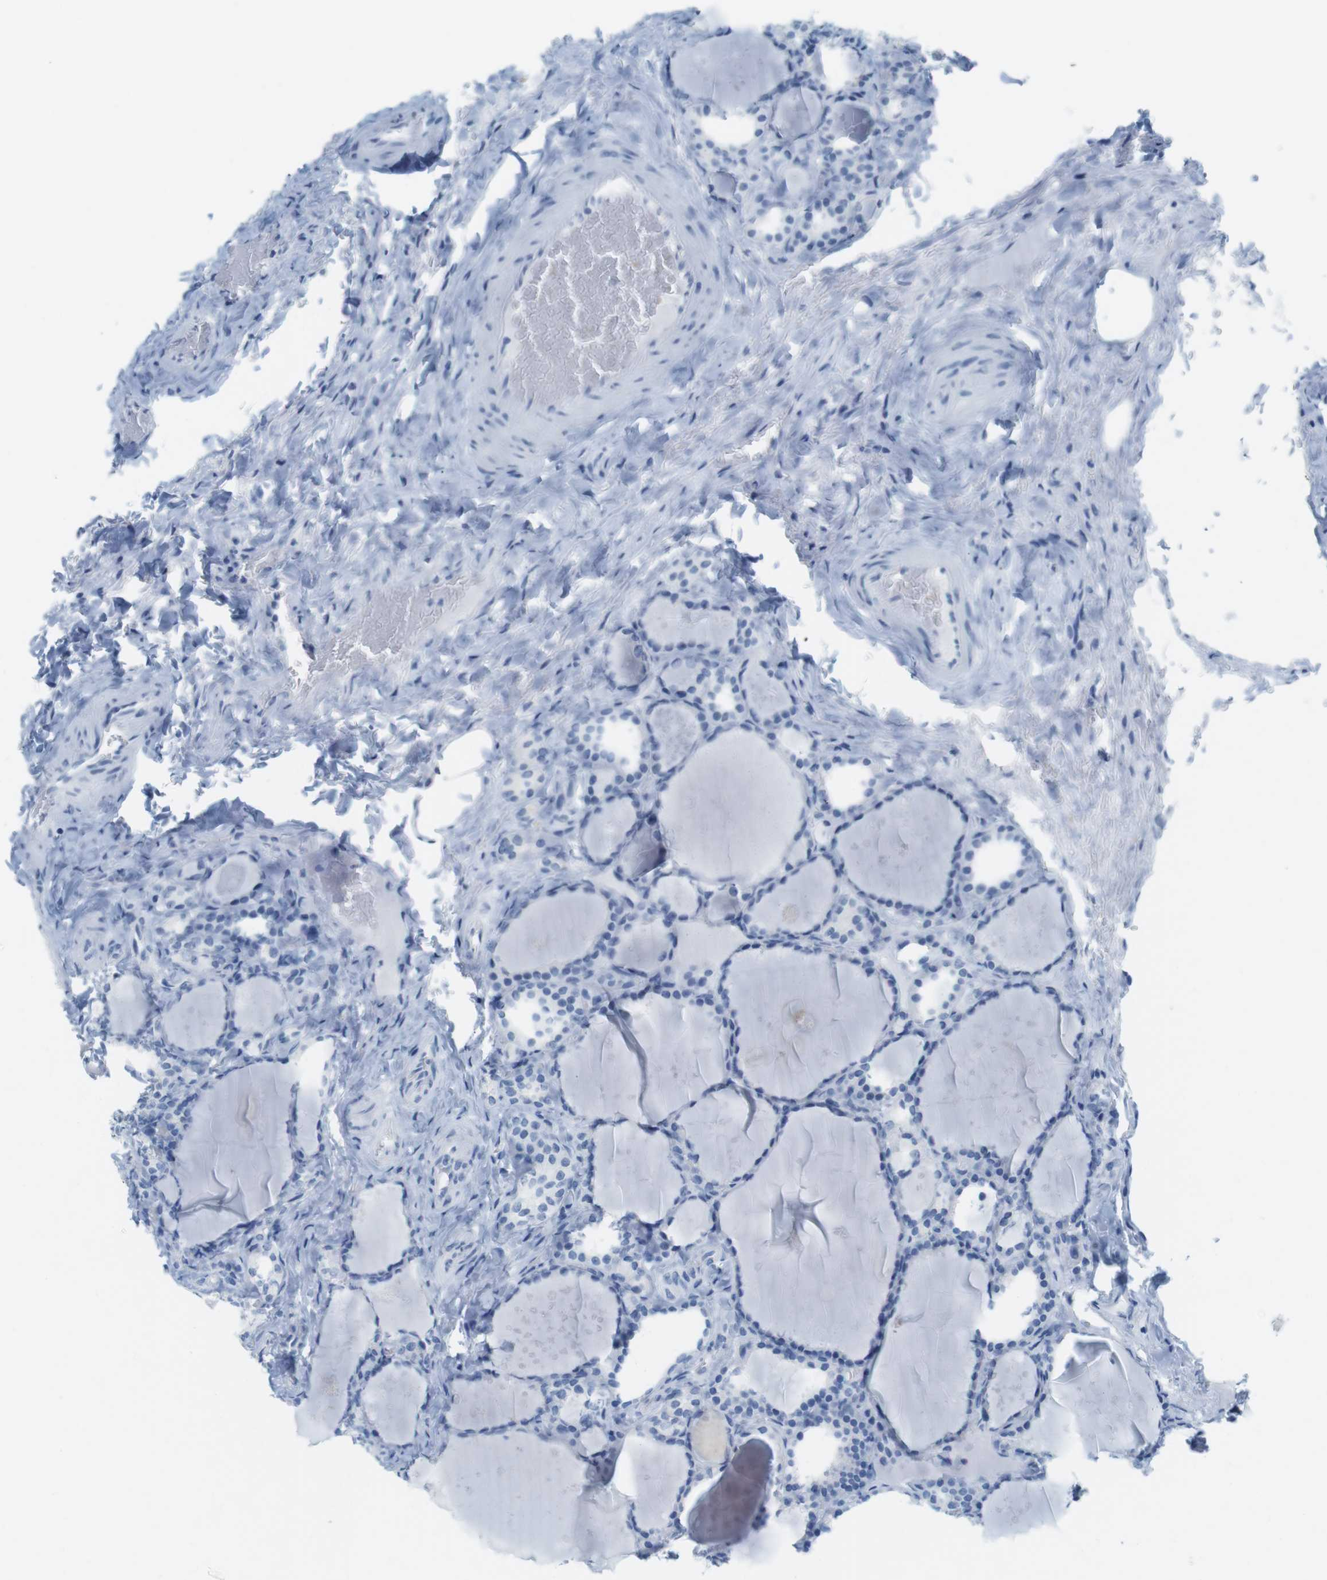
{"staining": {"intensity": "negative", "quantity": "none", "location": "none"}, "tissue": "parathyroid gland", "cell_type": "Glandular cells", "image_type": "normal", "snomed": [{"axis": "morphology", "description": "Normal tissue, NOS"}, {"axis": "topography", "description": "Parathyroid gland"}], "caption": "There is no significant expression in glandular cells of parathyroid gland. Nuclei are stained in blue.", "gene": "TNNT2", "patient": {"sex": "female", "age": 57}}